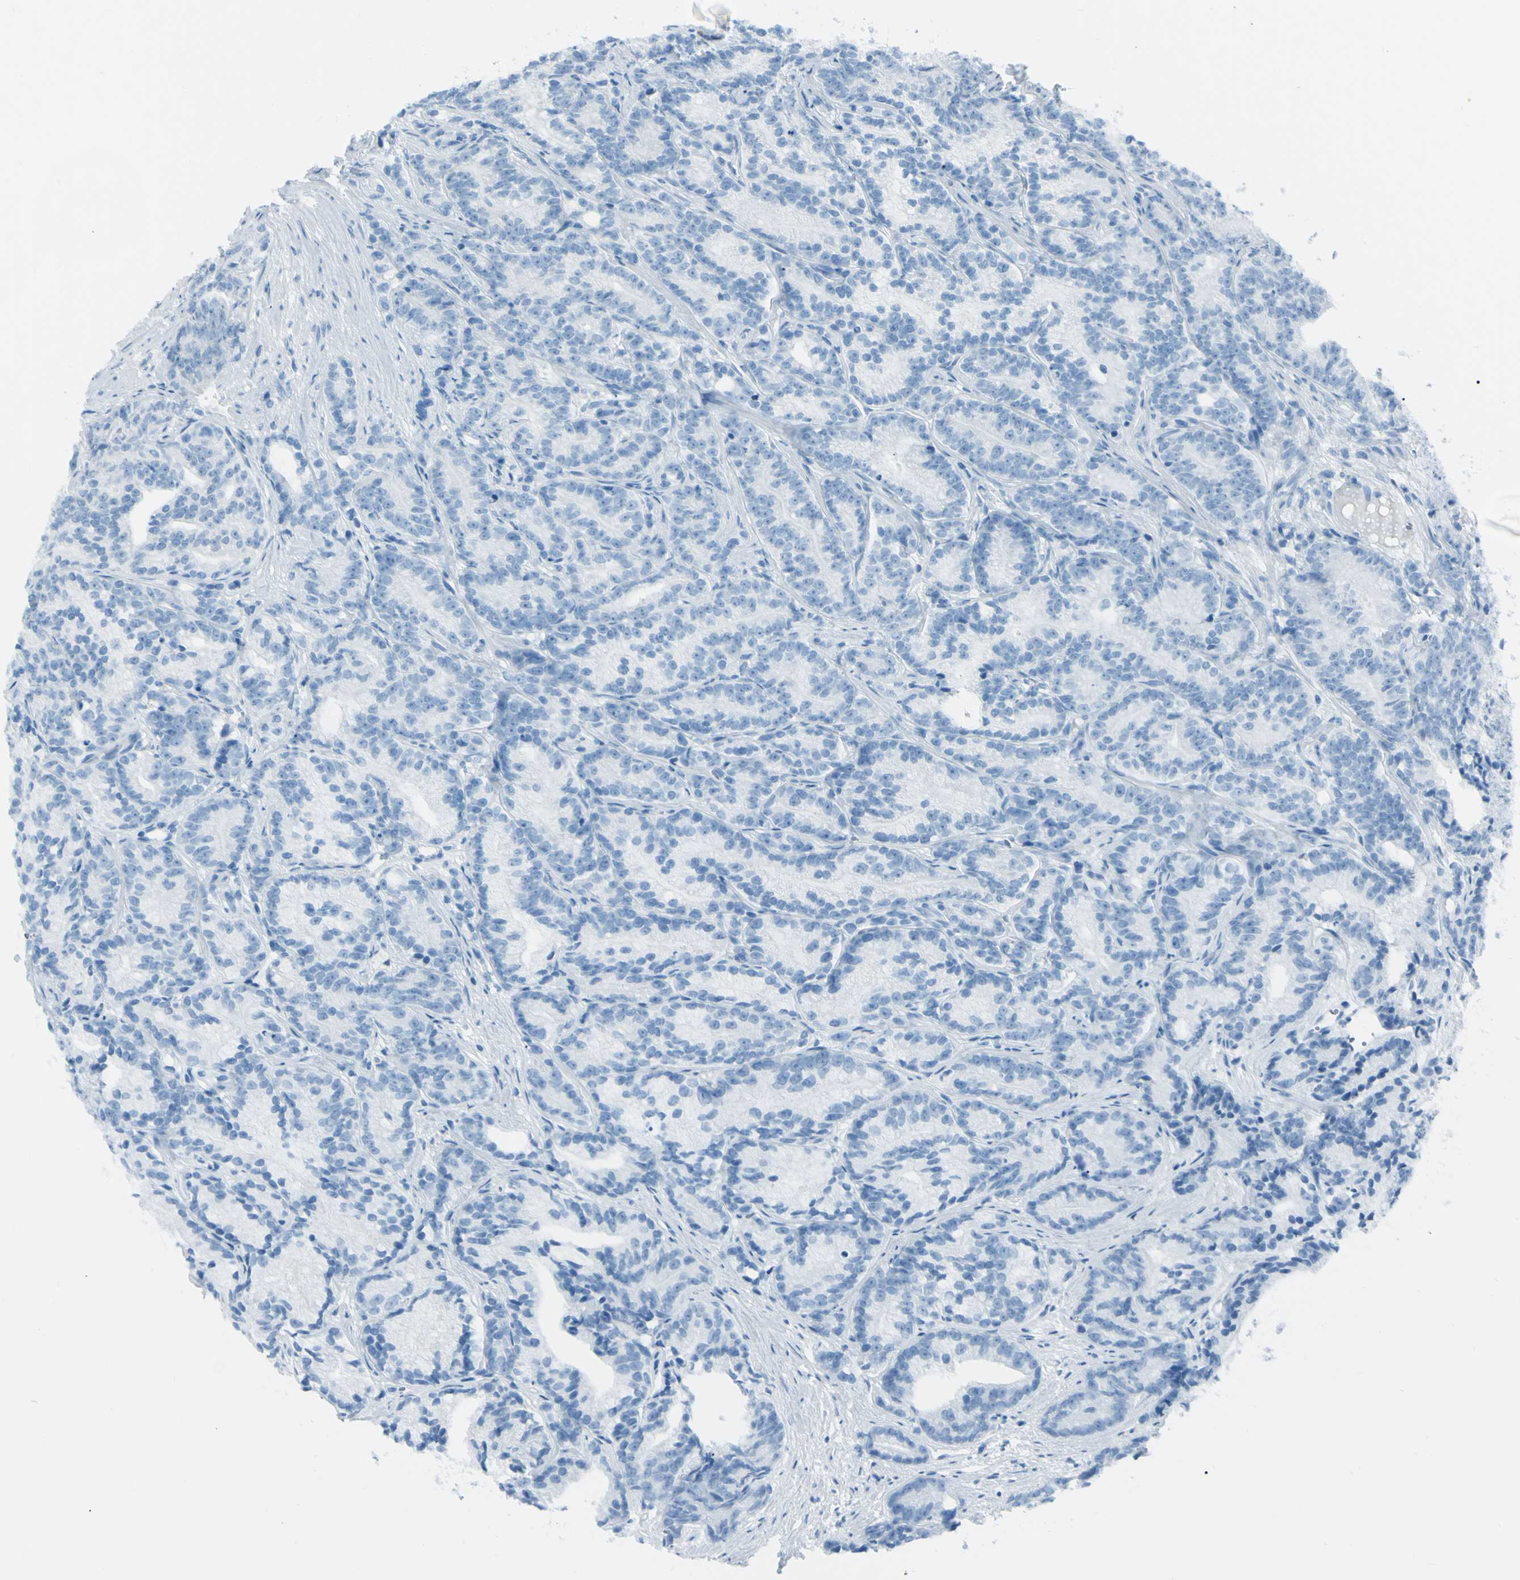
{"staining": {"intensity": "negative", "quantity": "none", "location": "none"}, "tissue": "prostate cancer", "cell_type": "Tumor cells", "image_type": "cancer", "snomed": [{"axis": "morphology", "description": "Adenocarcinoma, Low grade"}, {"axis": "topography", "description": "Prostate"}], "caption": "The micrograph displays no staining of tumor cells in prostate cancer (adenocarcinoma (low-grade)).", "gene": "TFPI2", "patient": {"sex": "male", "age": 89}}